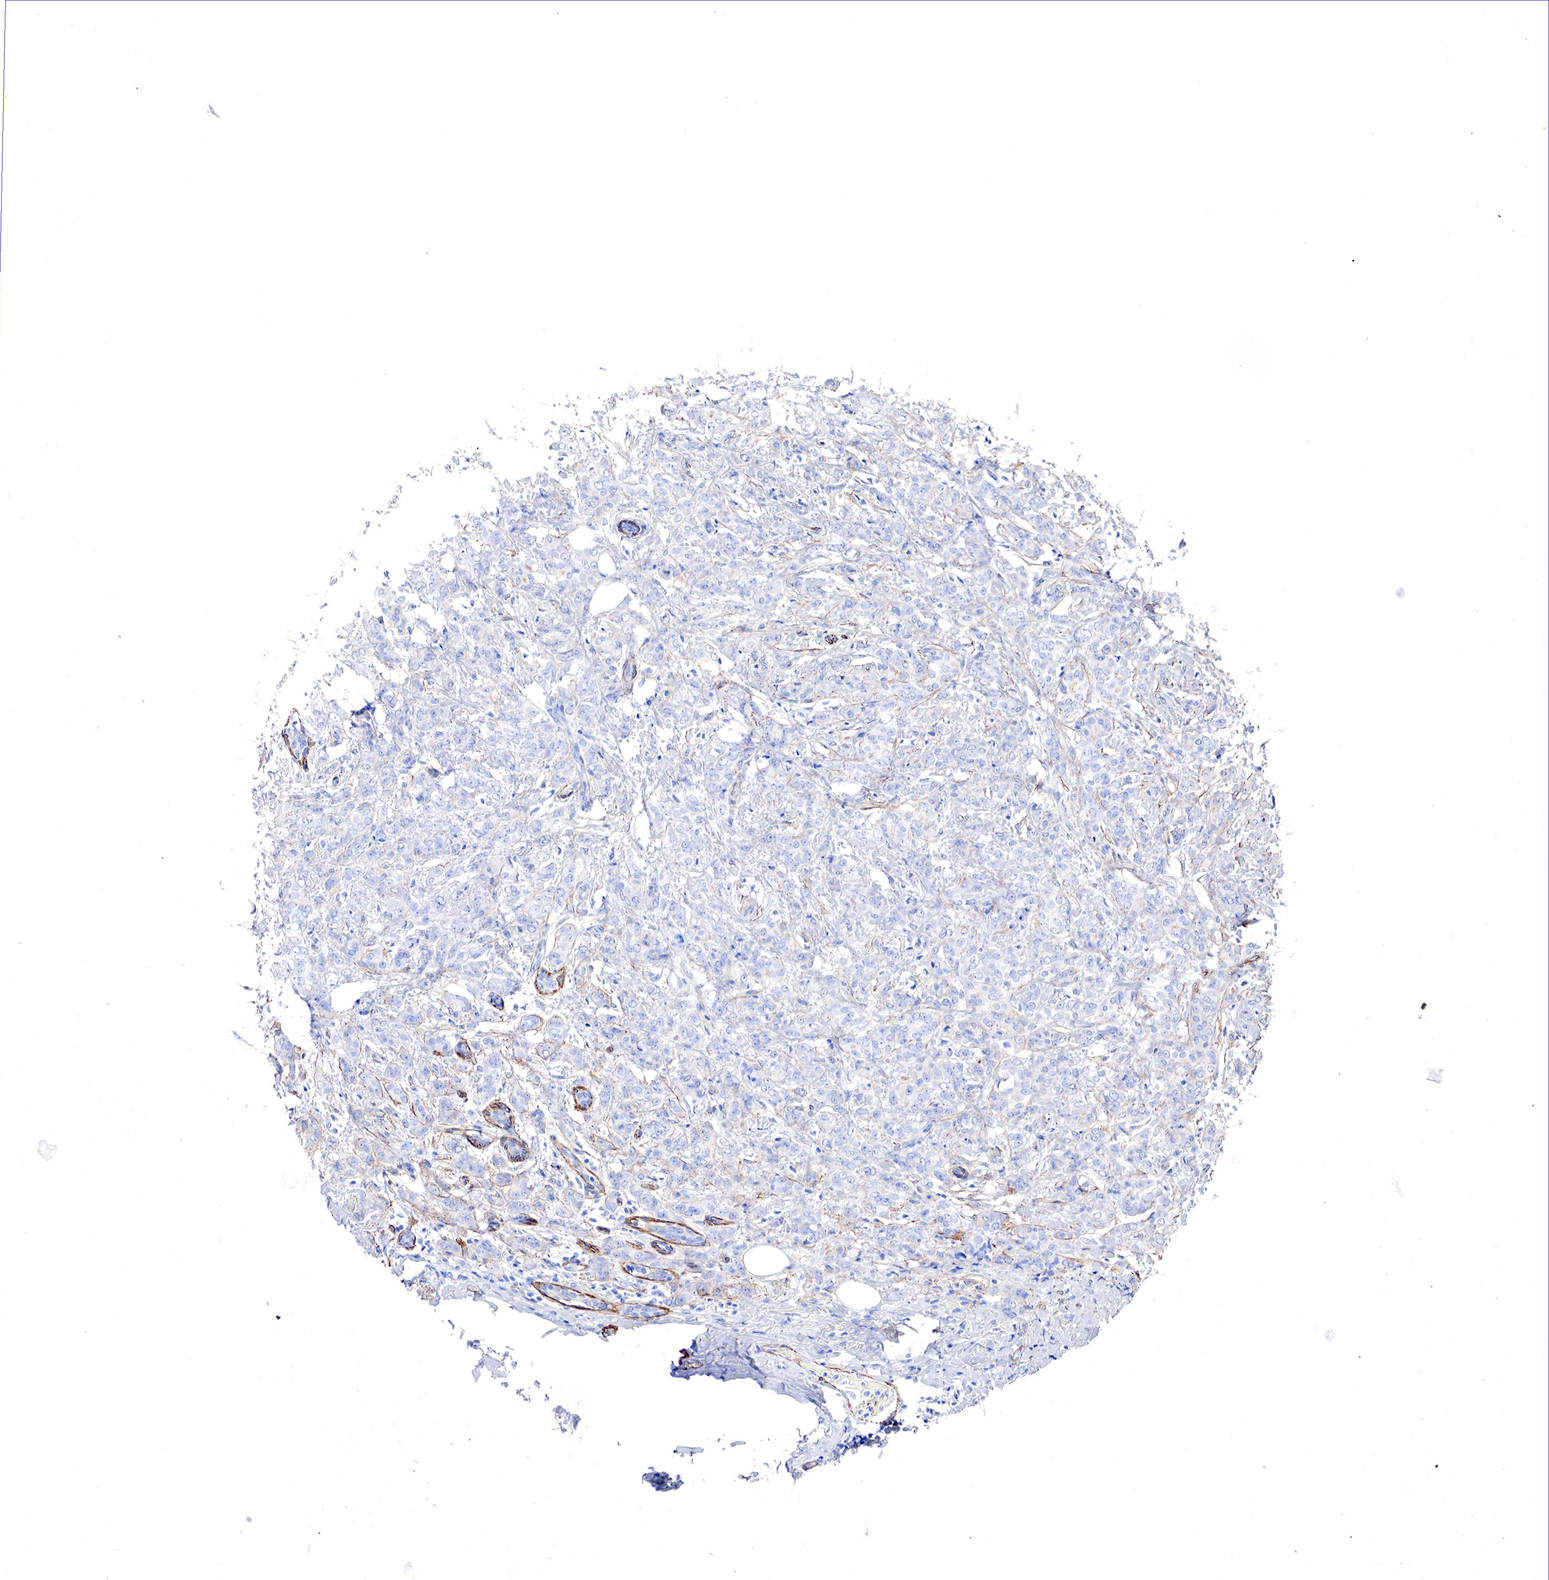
{"staining": {"intensity": "negative", "quantity": "none", "location": "none"}, "tissue": "breast cancer", "cell_type": "Tumor cells", "image_type": "cancer", "snomed": [{"axis": "morphology", "description": "Duct carcinoma"}, {"axis": "topography", "description": "Breast"}], "caption": "Breast infiltrating ductal carcinoma stained for a protein using immunohistochemistry exhibits no staining tumor cells.", "gene": "TPM1", "patient": {"sex": "female", "age": 53}}